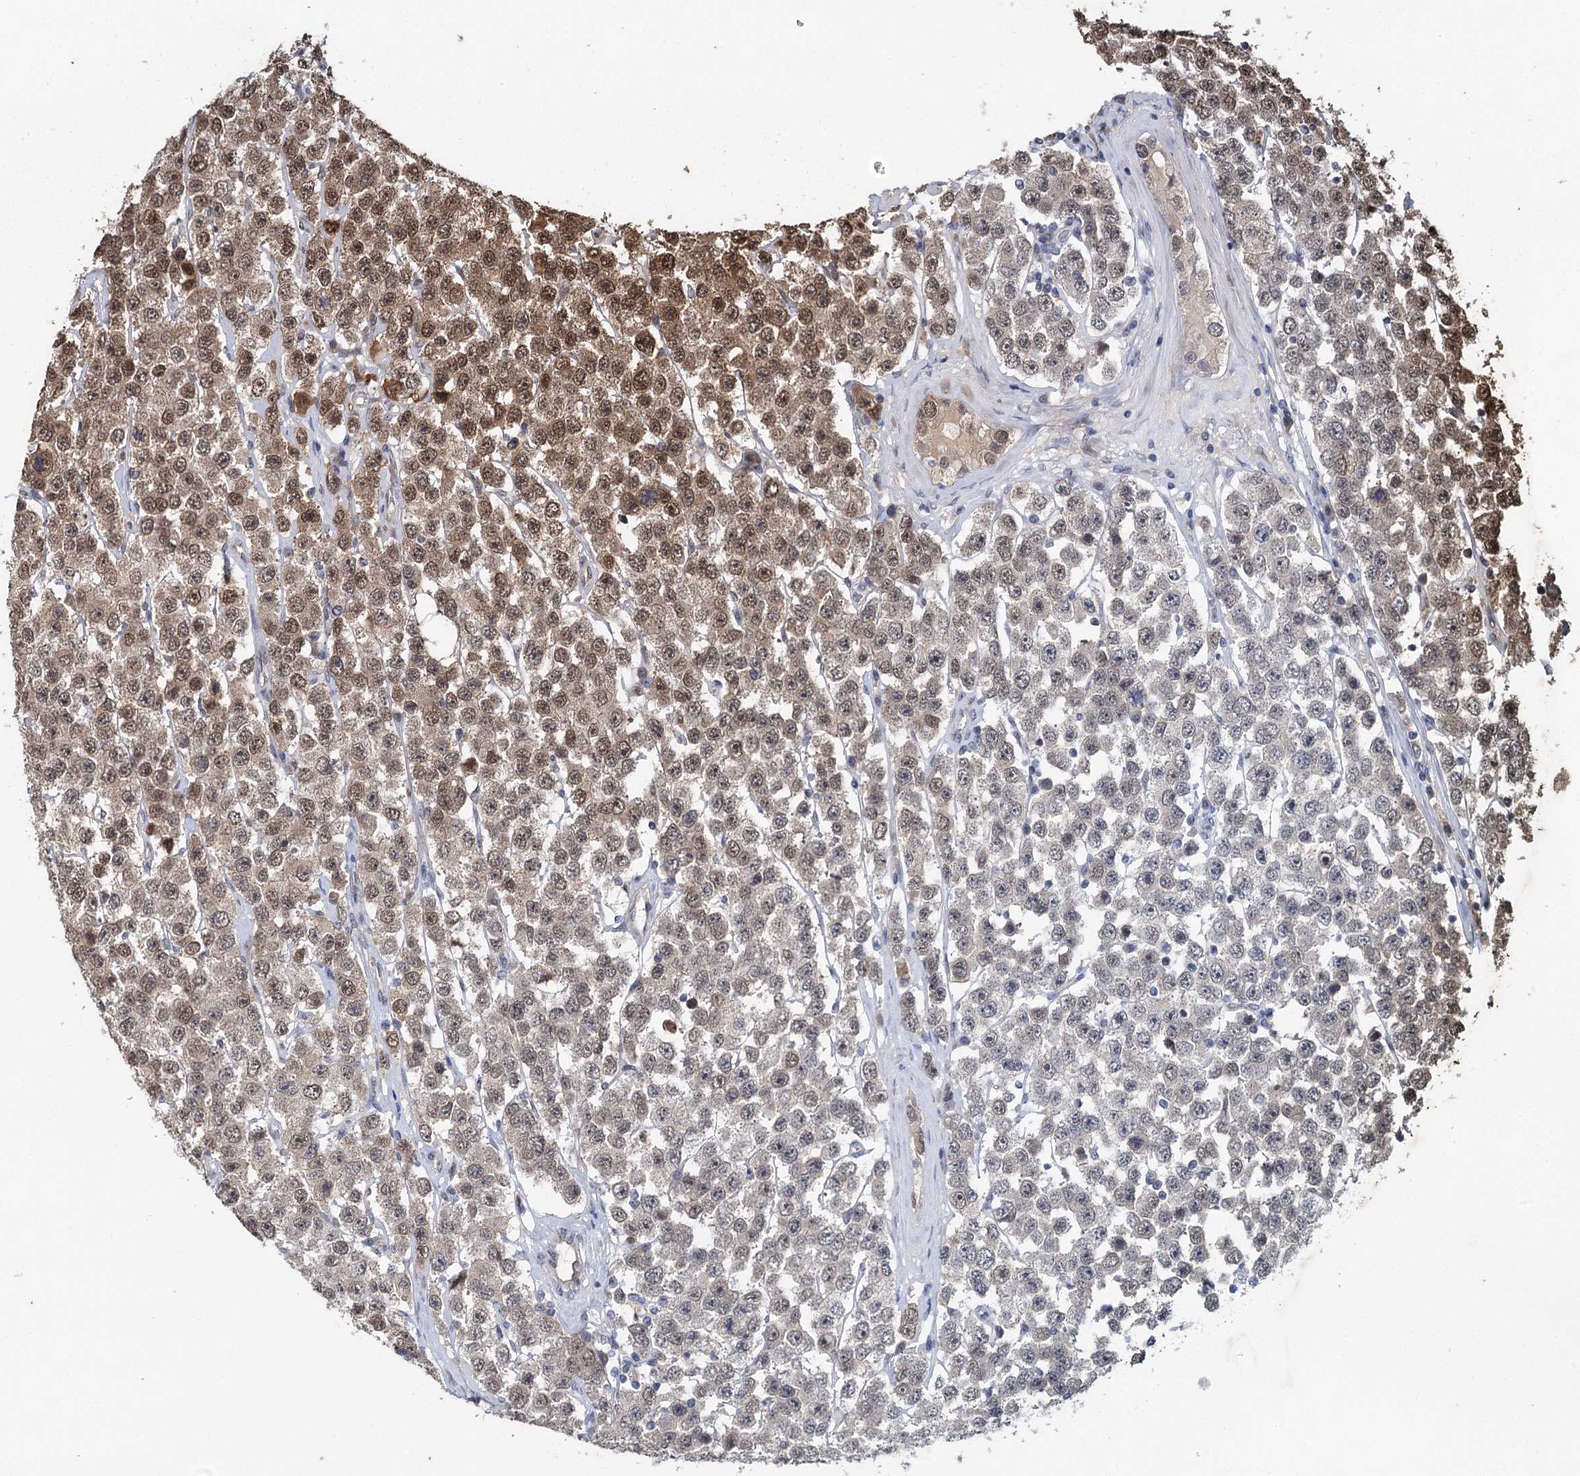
{"staining": {"intensity": "moderate", "quantity": "25%-75%", "location": "cytoplasmic/membranous,nuclear"}, "tissue": "testis cancer", "cell_type": "Tumor cells", "image_type": "cancer", "snomed": [{"axis": "morphology", "description": "Seminoma, NOS"}, {"axis": "topography", "description": "Testis"}], "caption": "Immunohistochemical staining of human testis seminoma displays medium levels of moderate cytoplasmic/membranous and nuclear positivity in about 25%-75% of tumor cells. The staining was performed using DAB, with brown indicating positive protein expression. Nuclei are stained blue with hematoxylin.", "gene": "MYG1", "patient": {"sex": "male", "age": 28}}